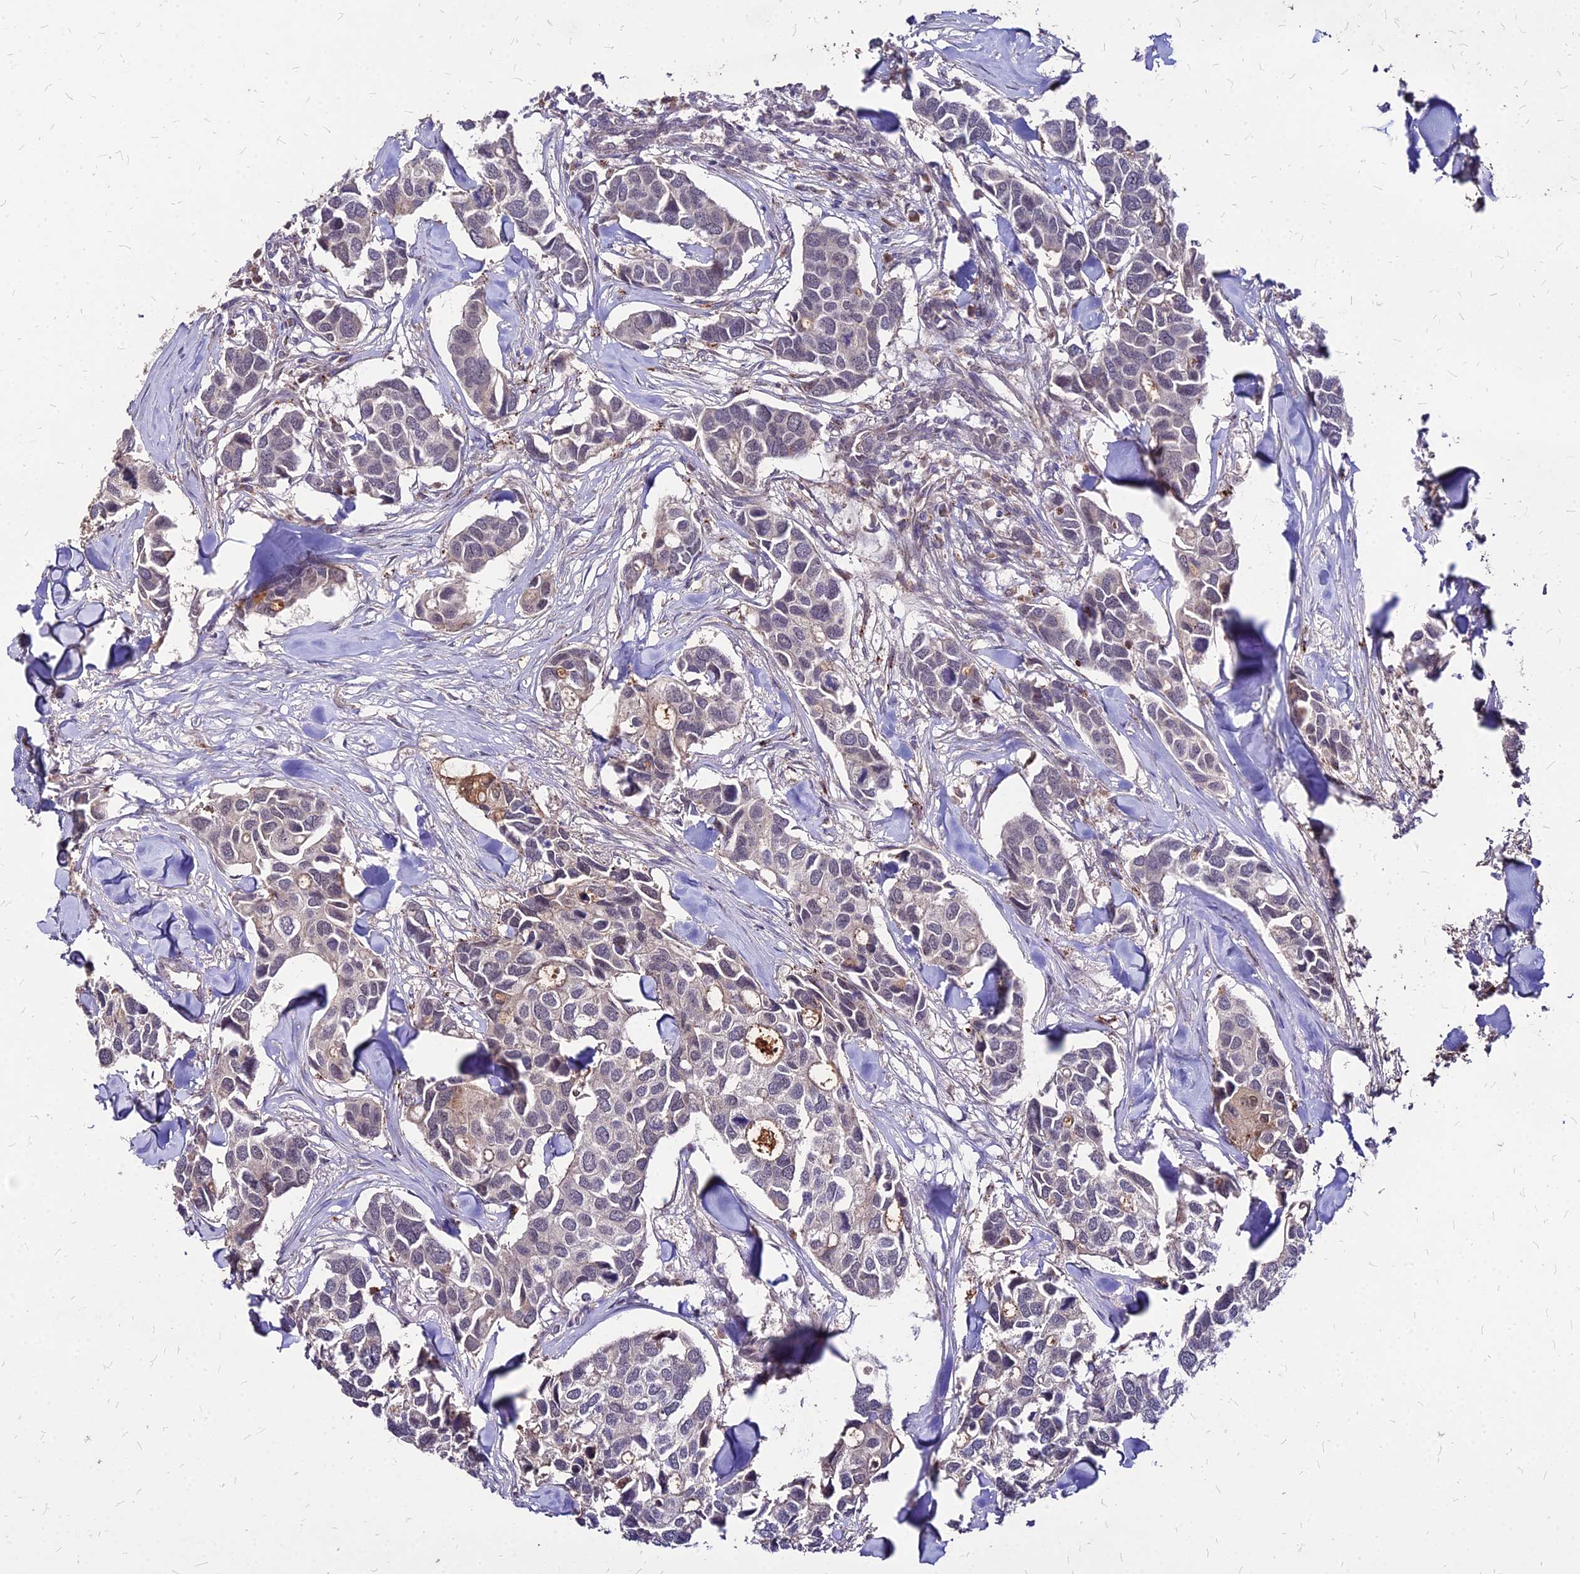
{"staining": {"intensity": "negative", "quantity": "none", "location": "none"}, "tissue": "breast cancer", "cell_type": "Tumor cells", "image_type": "cancer", "snomed": [{"axis": "morphology", "description": "Duct carcinoma"}, {"axis": "topography", "description": "Breast"}], "caption": "Immunohistochemical staining of human breast invasive ductal carcinoma exhibits no significant positivity in tumor cells.", "gene": "APBA3", "patient": {"sex": "female", "age": 83}}